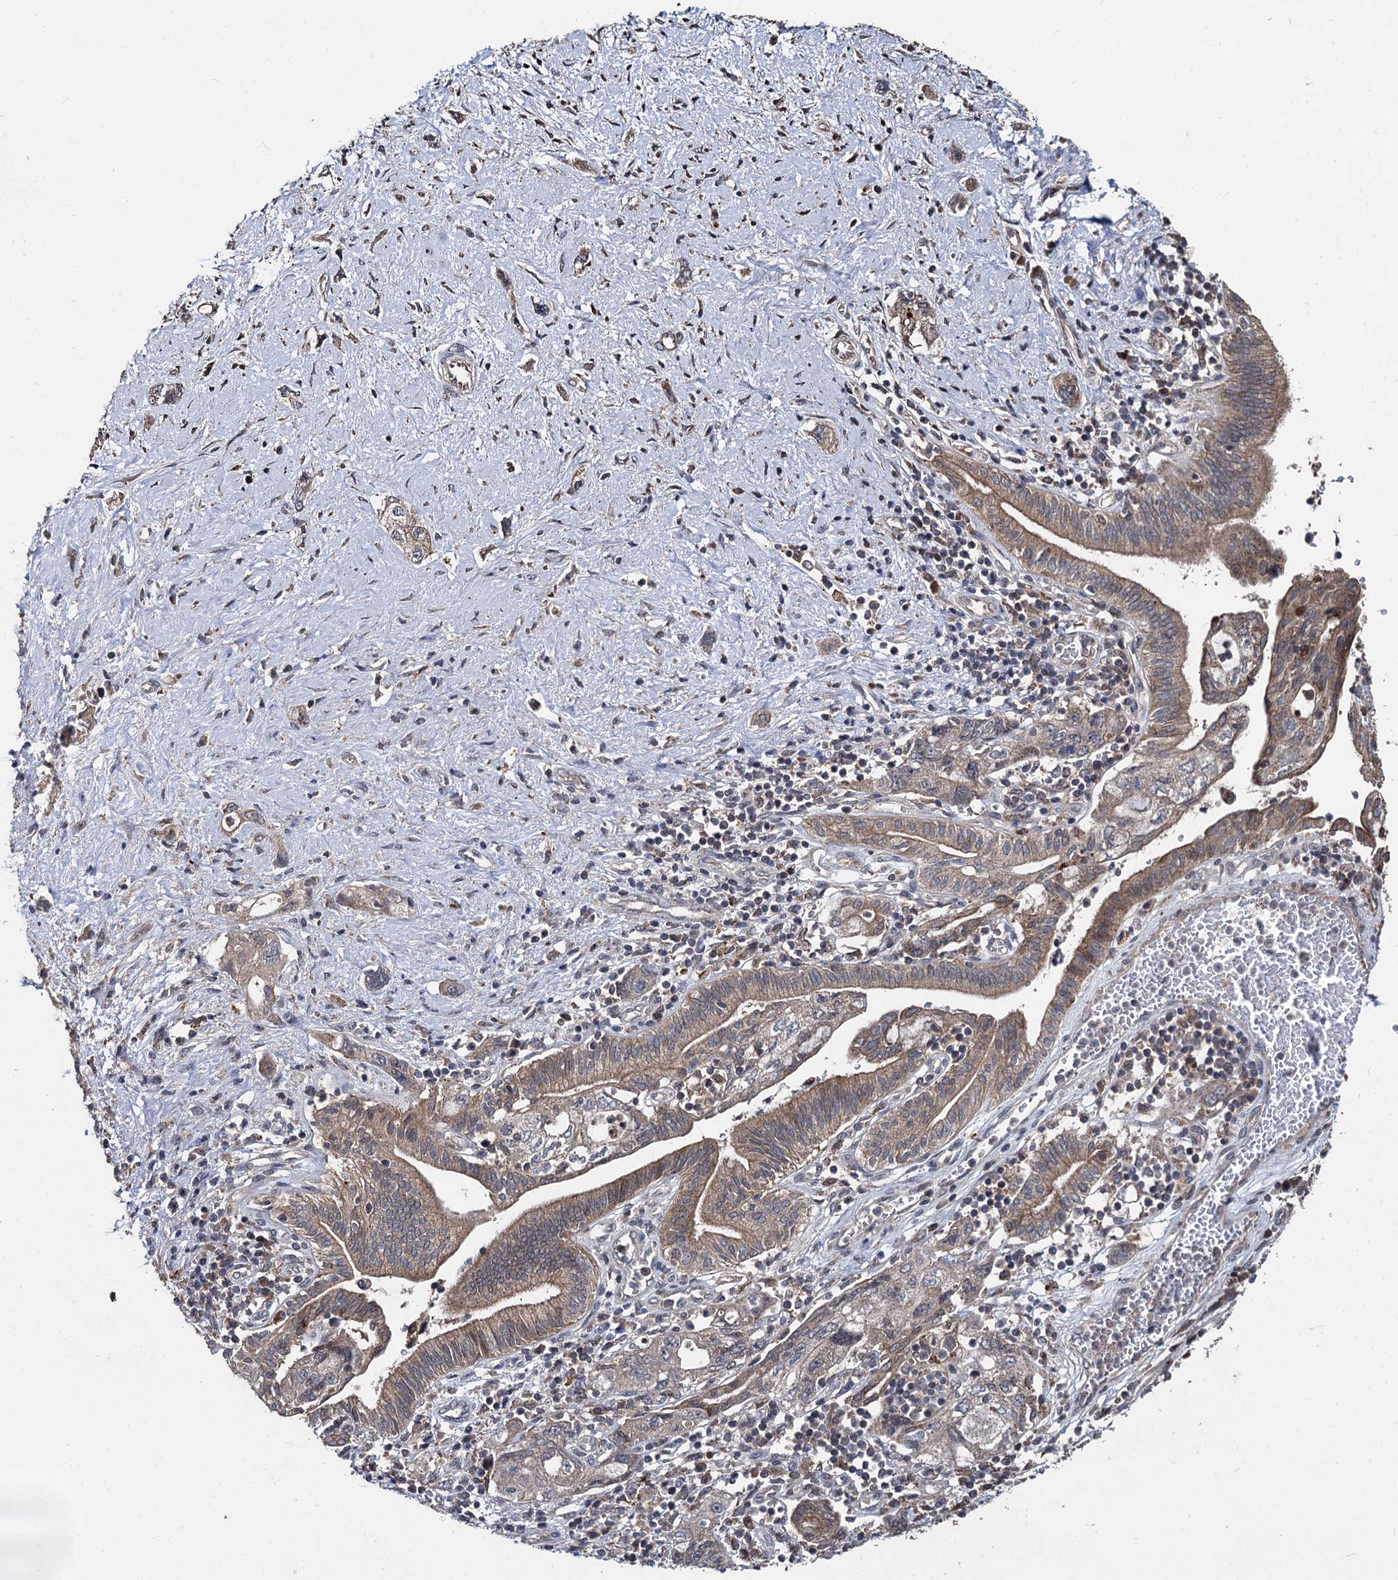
{"staining": {"intensity": "moderate", "quantity": ">75%", "location": "cytoplasmic/membranous"}, "tissue": "pancreatic cancer", "cell_type": "Tumor cells", "image_type": "cancer", "snomed": [{"axis": "morphology", "description": "Adenocarcinoma, NOS"}, {"axis": "topography", "description": "Pancreas"}], "caption": "Immunohistochemistry histopathology image of neoplastic tissue: human adenocarcinoma (pancreatic) stained using immunohistochemistry demonstrates medium levels of moderate protein expression localized specifically in the cytoplasmic/membranous of tumor cells, appearing as a cytoplasmic/membranous brown color.", "gene": "BCL2L2", "patient": {"sex": "female", "age": 73}}